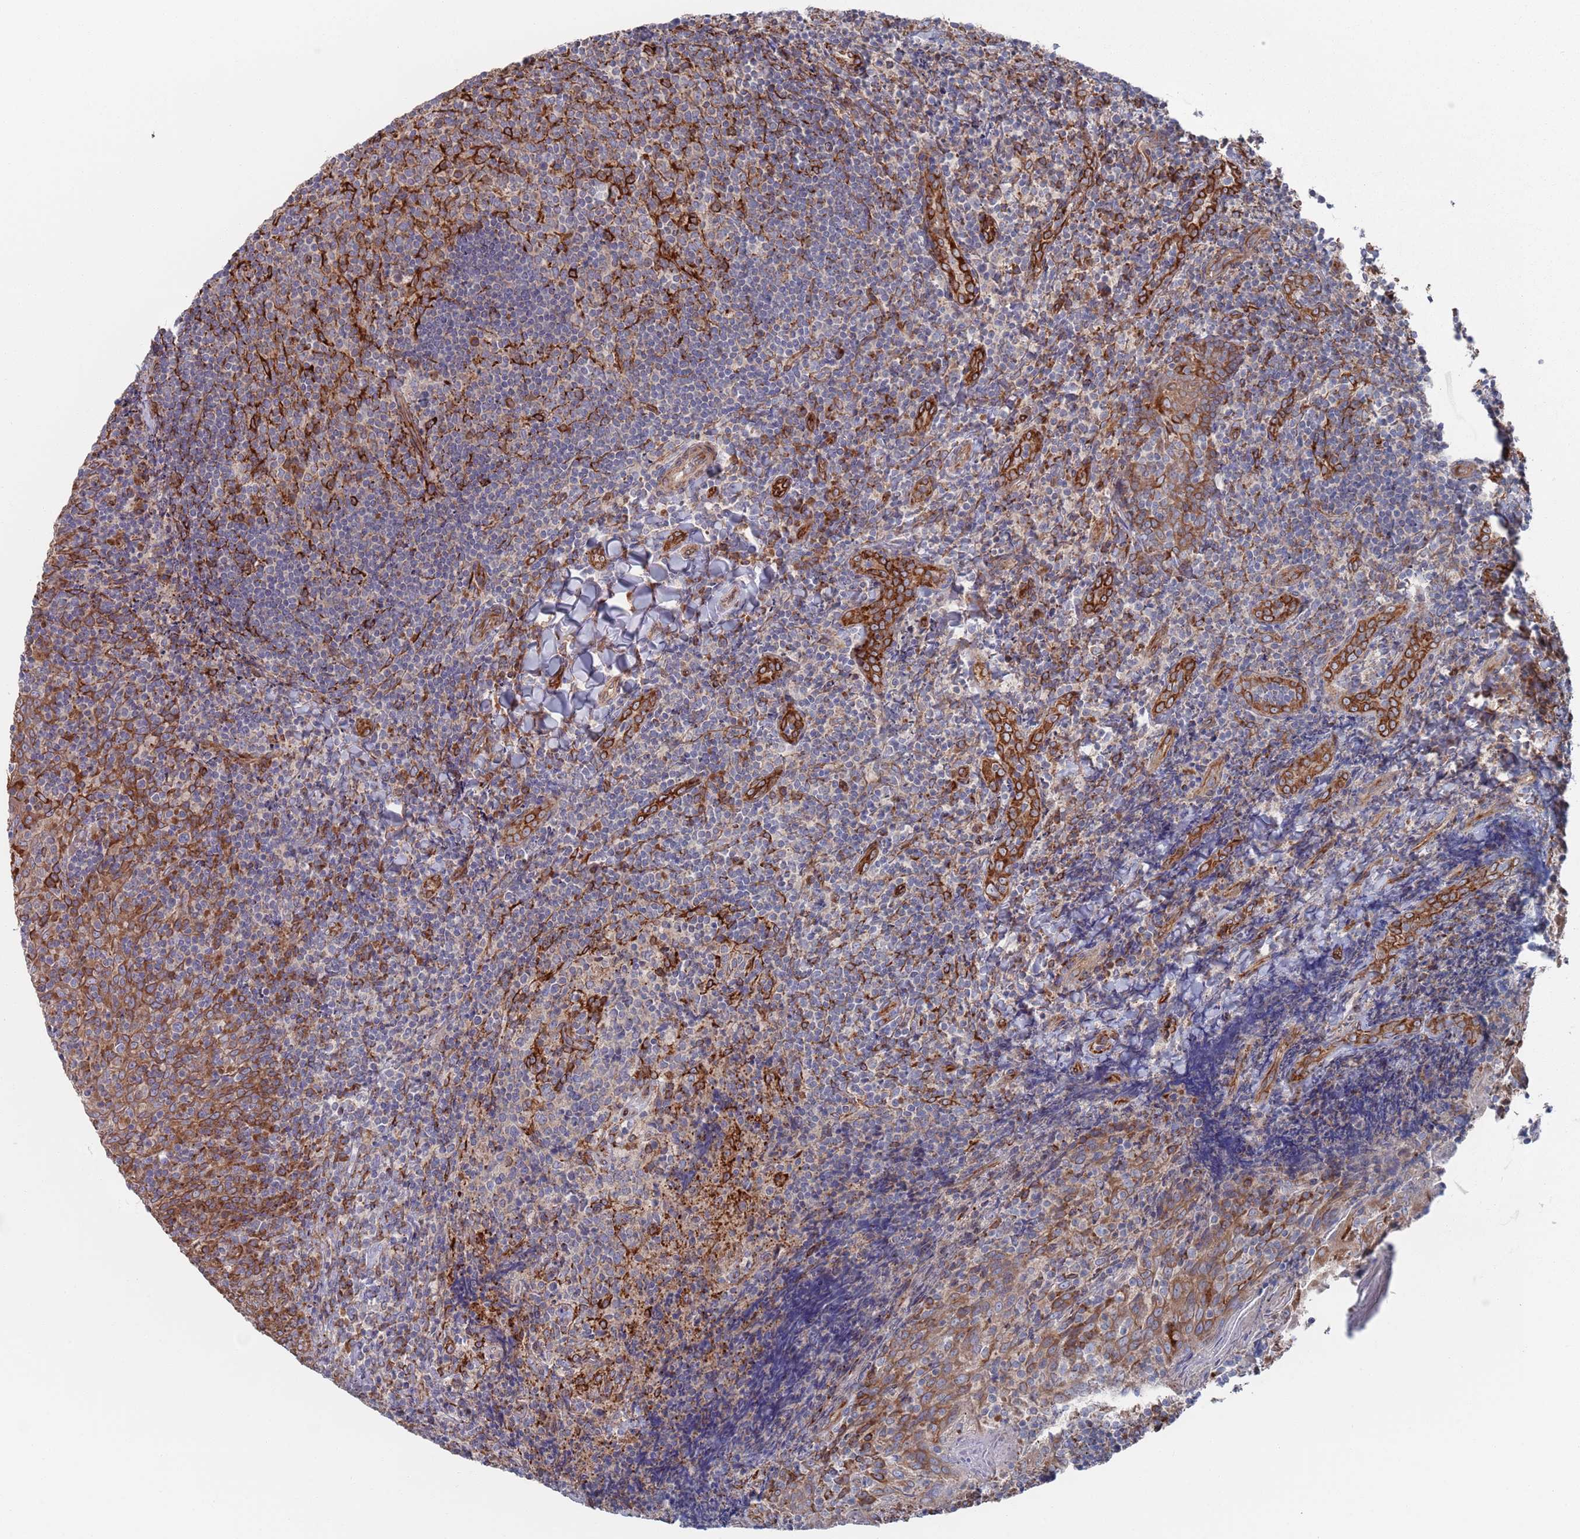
{"staining": {"intensity": "weak", "quantity": "<25%", "location": "cytoplasmic/membranous"}, "tissue": "tonsil", "cell_type": "Germinal center cells", "image_type": "normal", "snomed": [{"axis": "morphology", "description": "Normal tissue, NOS"}, {"axis": "topography", "description": "Tonsil"}], "caption": "Micrograph shows no significant protein expression in germinal center cells of benign tonsil.", "gene": "CCDC106", "patient": {"sex": "female", "age": 10}}